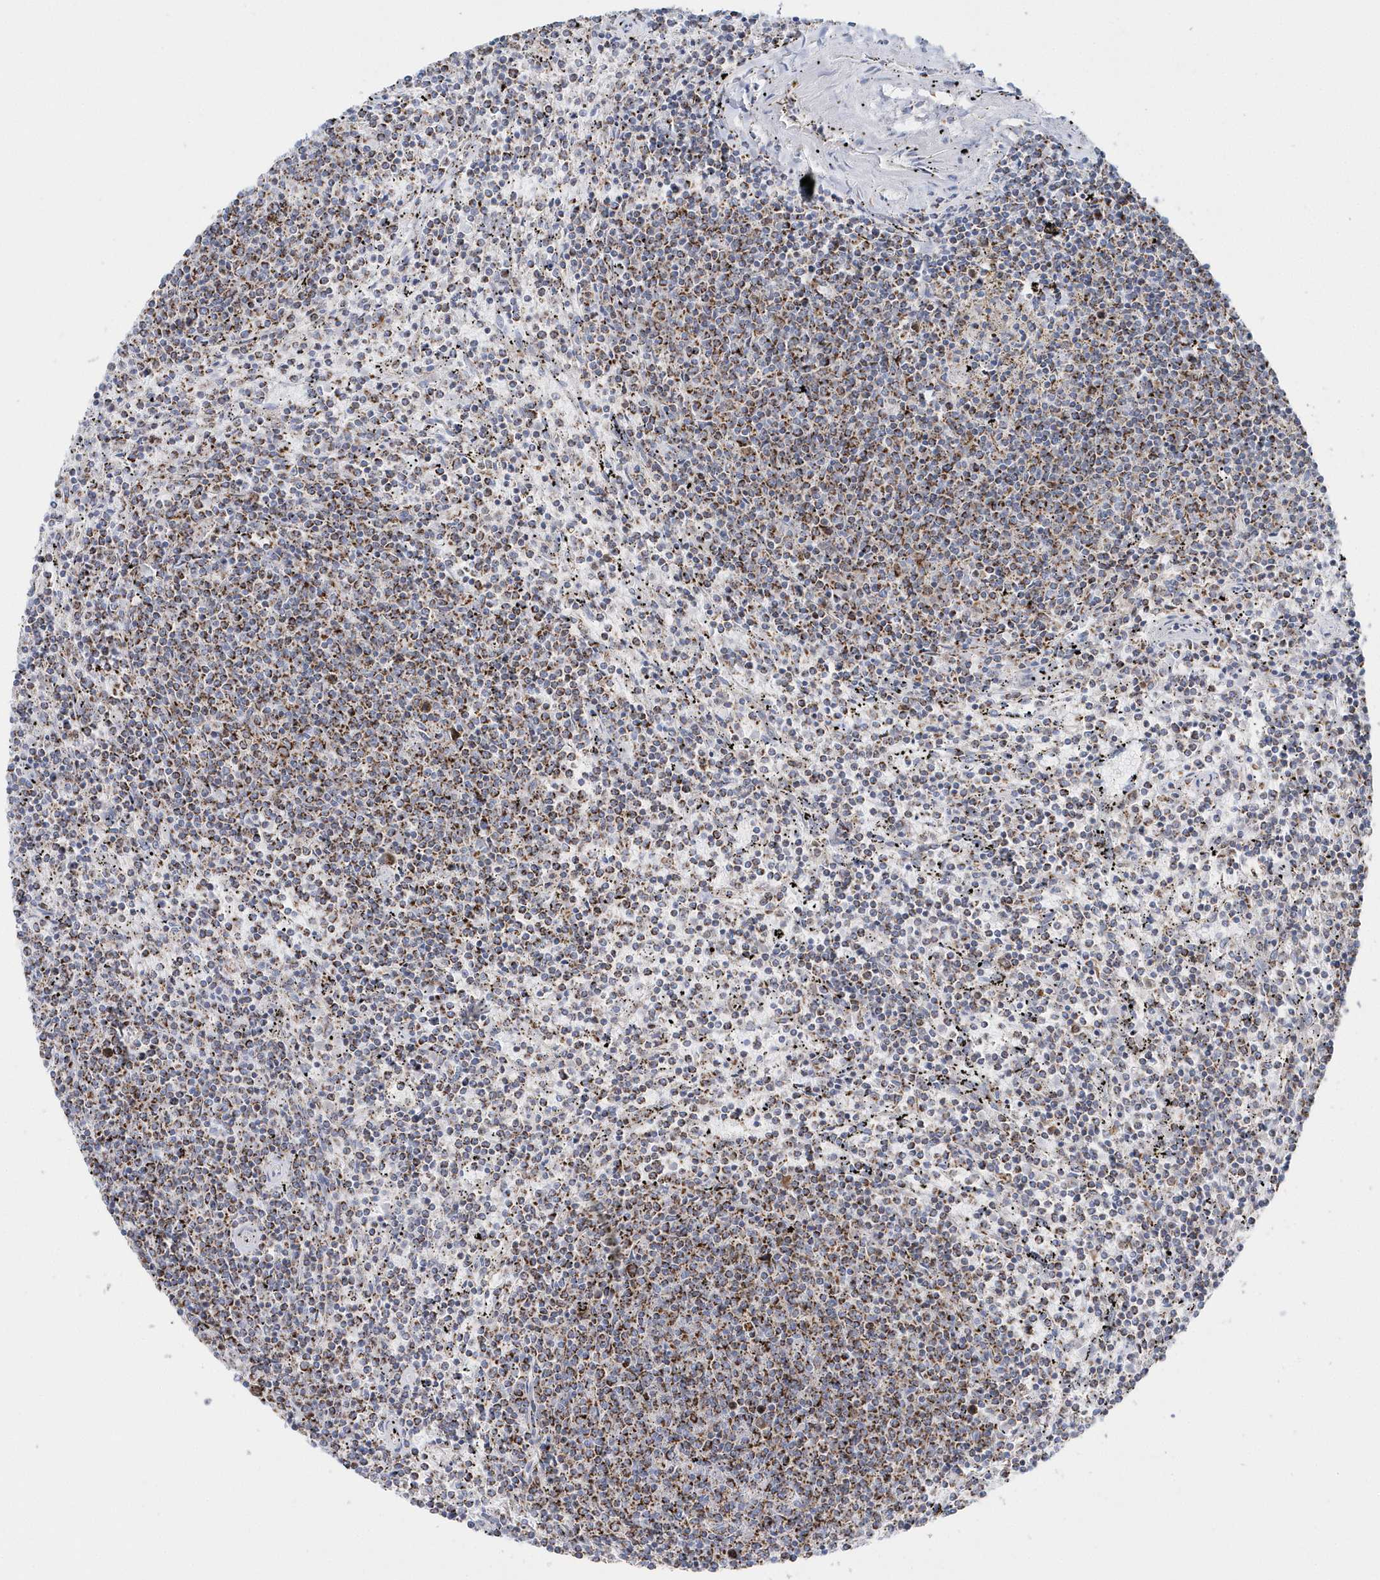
{"staining": {"intensity": "moderate", "quantity": "25%-75%", "location": "cytoplasmic/membranous"}, "tissue": "lymphoma", "cell_type": "Tumor cells", "image_type": "cancer", "snomed": [{"axis": "morphology", "description": "Malignant lymphoma, non-Hodgkin's type, Low grade"}, {"axis": "topography", "description": "Spleen"}], "caption": "Human lymphoma stained with a protein marker exhibits moderate staining in tumor cells.", "gene": "TMCO6", "patient": {"sex": "female", "age": 50}}